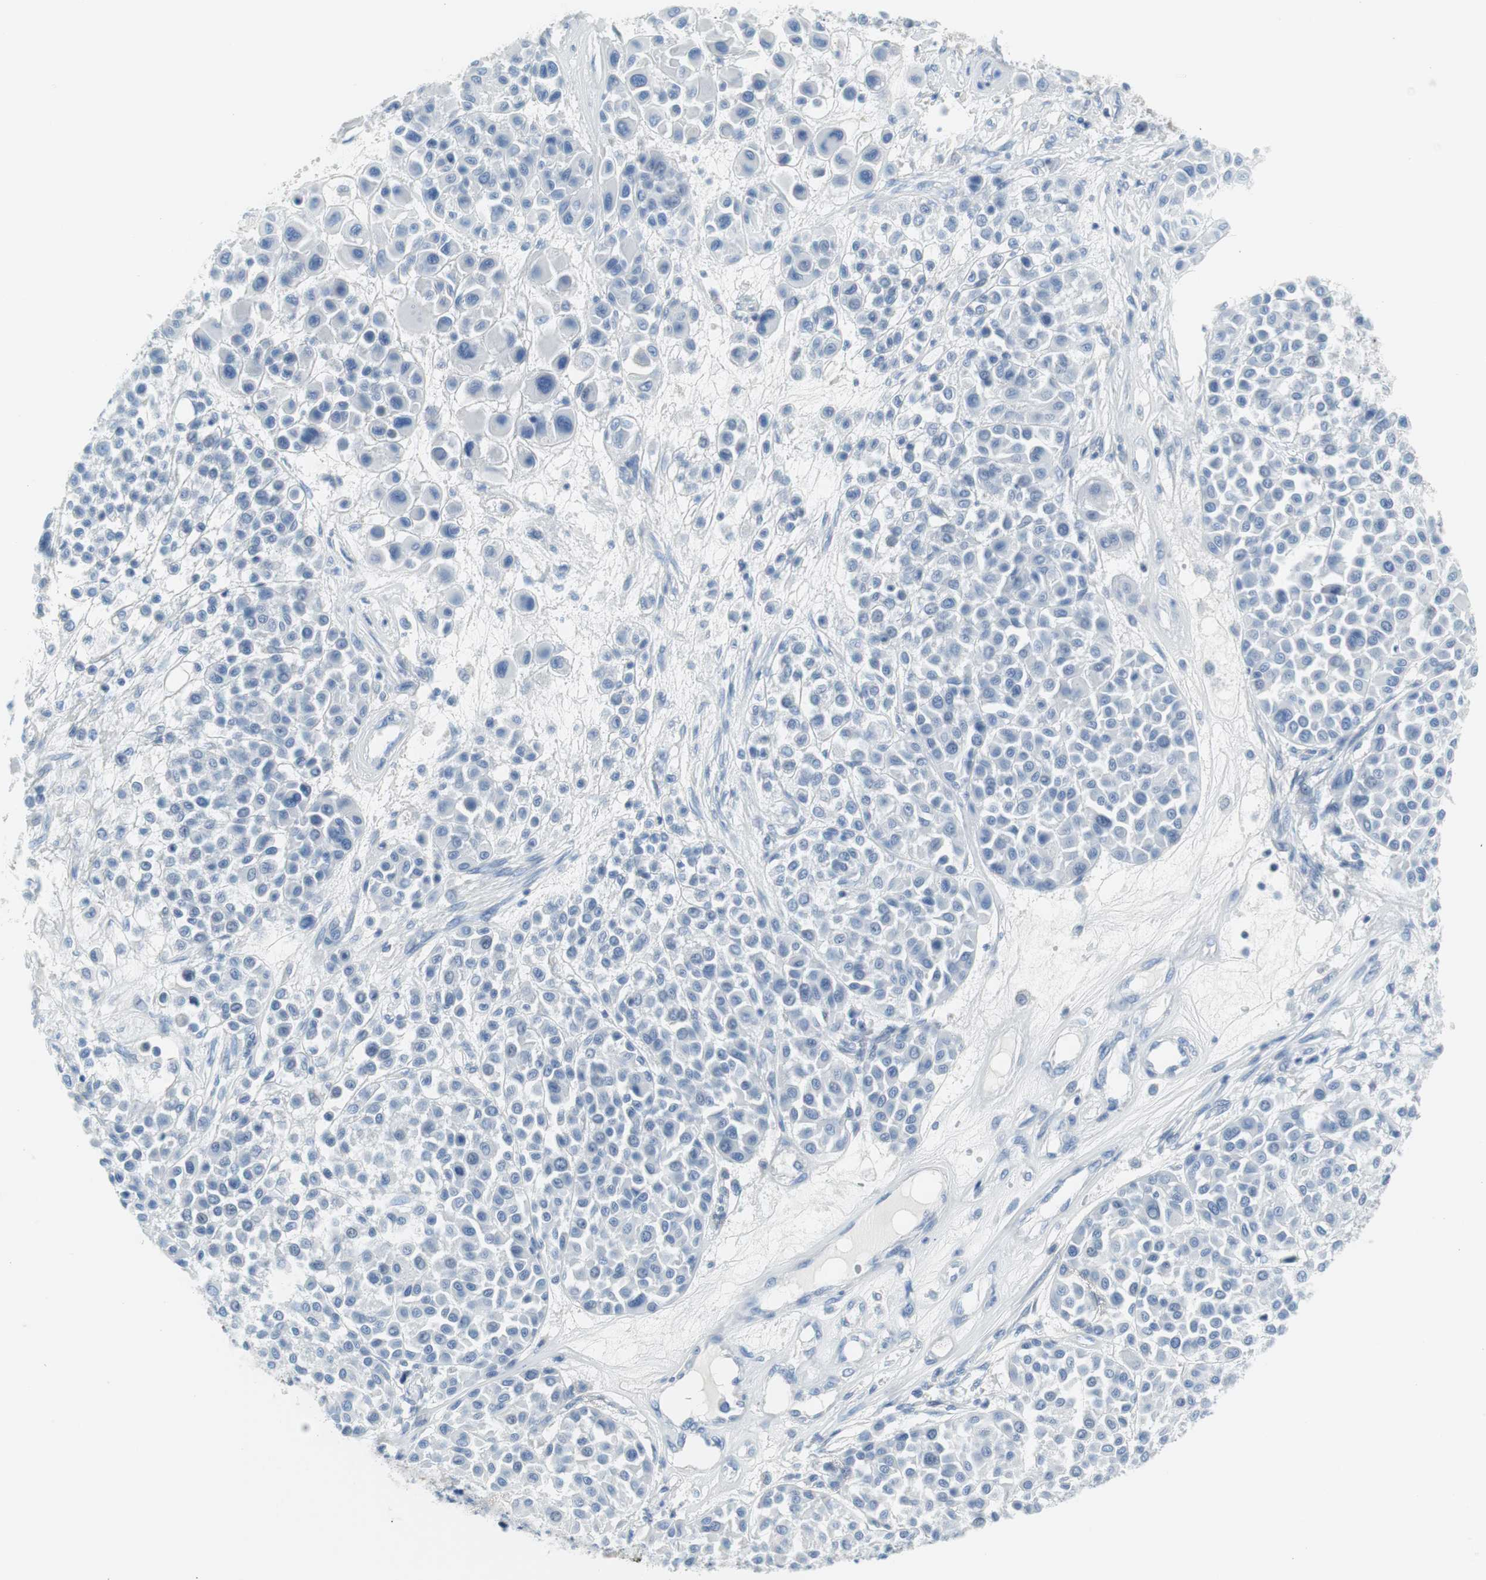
{"staining": {"intensity": "negative", "quantity": "none", "location": "none"}, "tissue": "melanoma", "cell_type": "Tumor cells", "image_type": "cancer", "snomed": [{"axis": "morphology", "description": "Malignant melanoma, Metastatic site"}, {"axis": "topography", "description": "Soft tissue"}], "caption": "IHC image of neoplastic tissue: malignant melanoma (metastatic site) stained with DAB reveals no significant protein staining in tumor cells. Brightfield microscopy of immunohistochemistry (IHC) stained with DAB (3,3'-diaminobenzidine) (brown) and hematoxylin (blue), captured at high magnification.", "gene": "MYH1", "patient": {"sex": "male", "age": 41}}